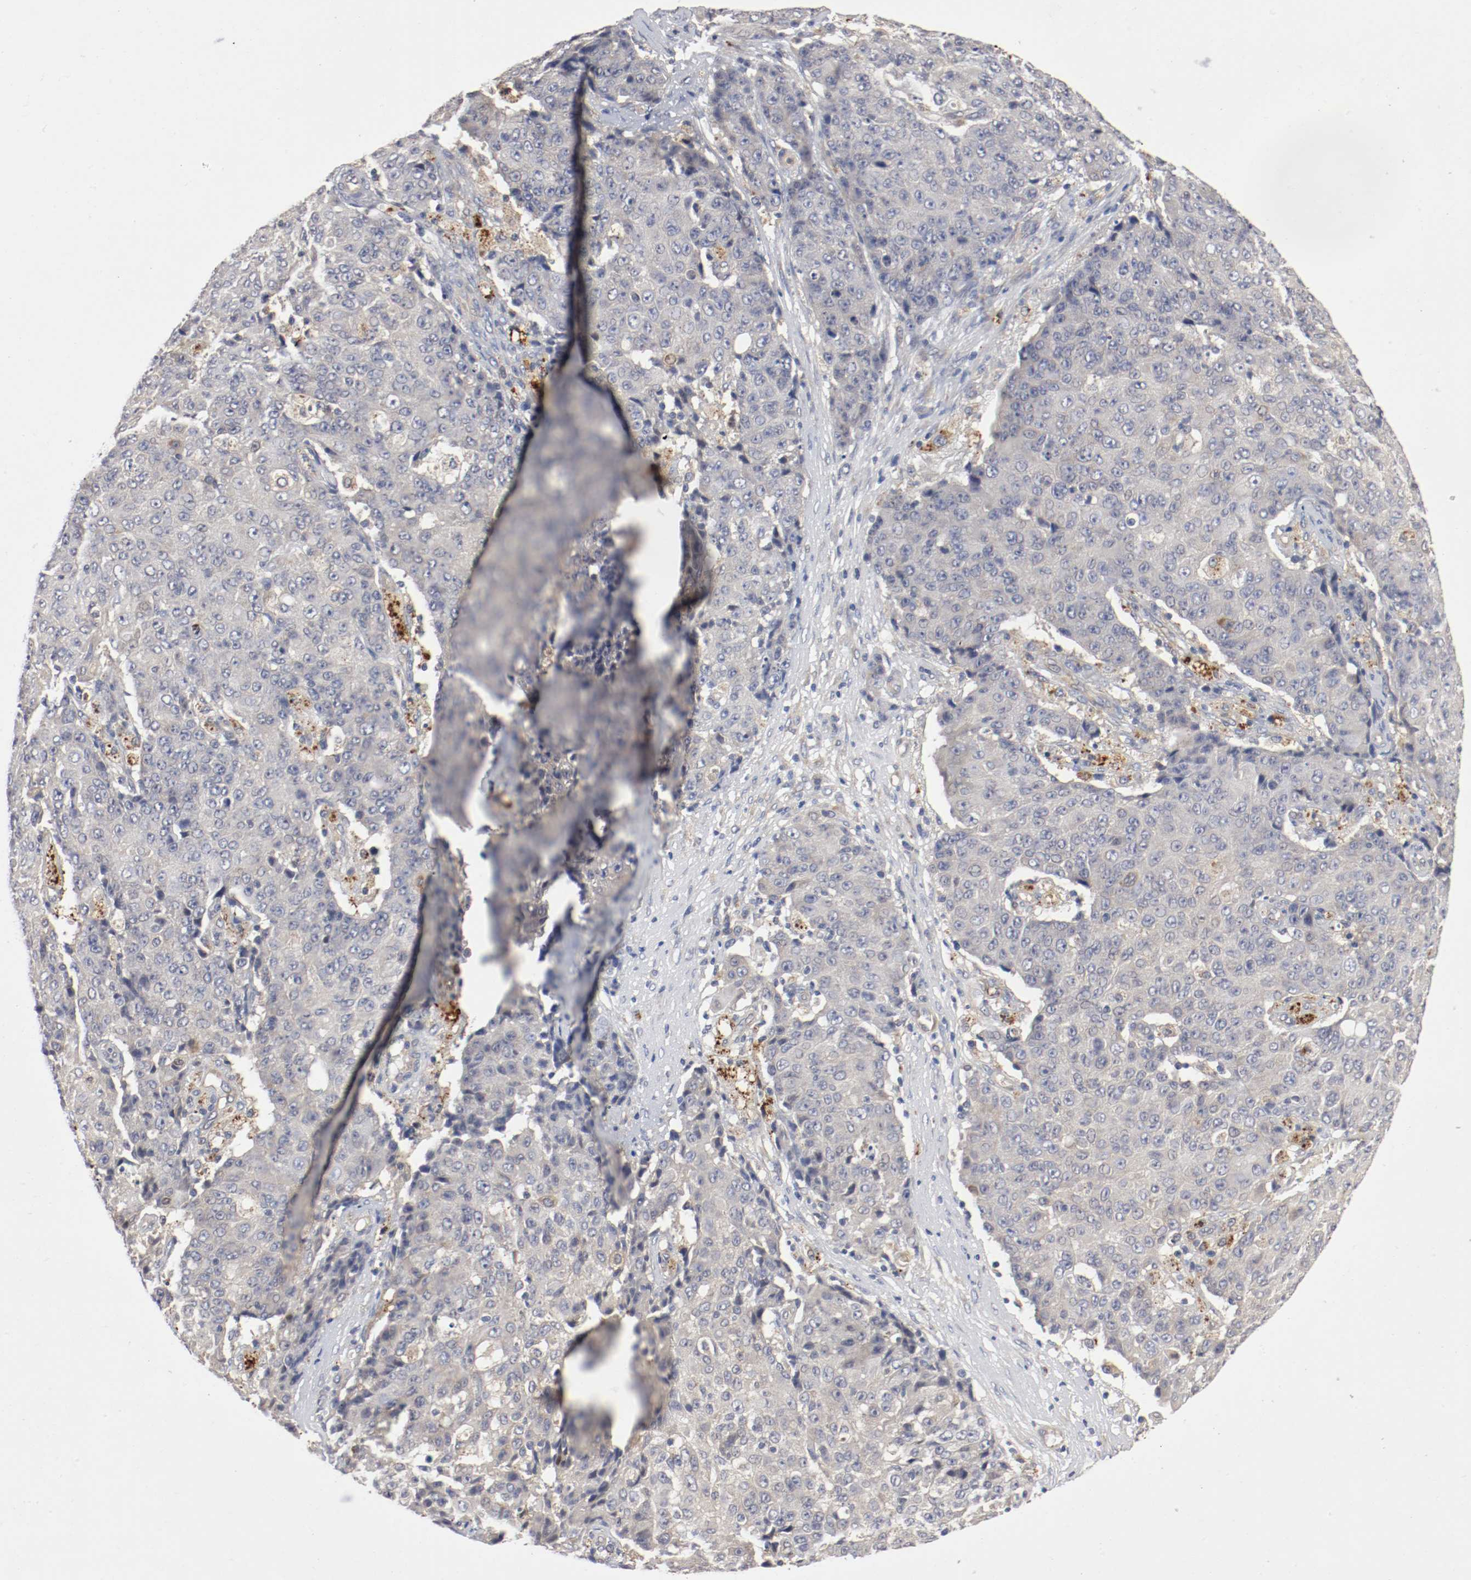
{"staining": {"intensity": "weak", "quantity": "25%-75%", "location": "cytoplasmic/membranous"}, "tissue": "ovarian cancer", "cell_type": "Tumor cells", "image_type": "cancer", "snomed": [{"axis": "morphology", "description": "Carcinoma, endometroid"}, {"axis": "topography", "description": "Ovary"}], "caption": "The photomicrograph exhibits staining of ovarian cancer, revealing weak cytoplasmic/membranous protein staining (brown color) within tumor cells.", "gene": "REN", "patient": {"sex": "female", "age": 42}}